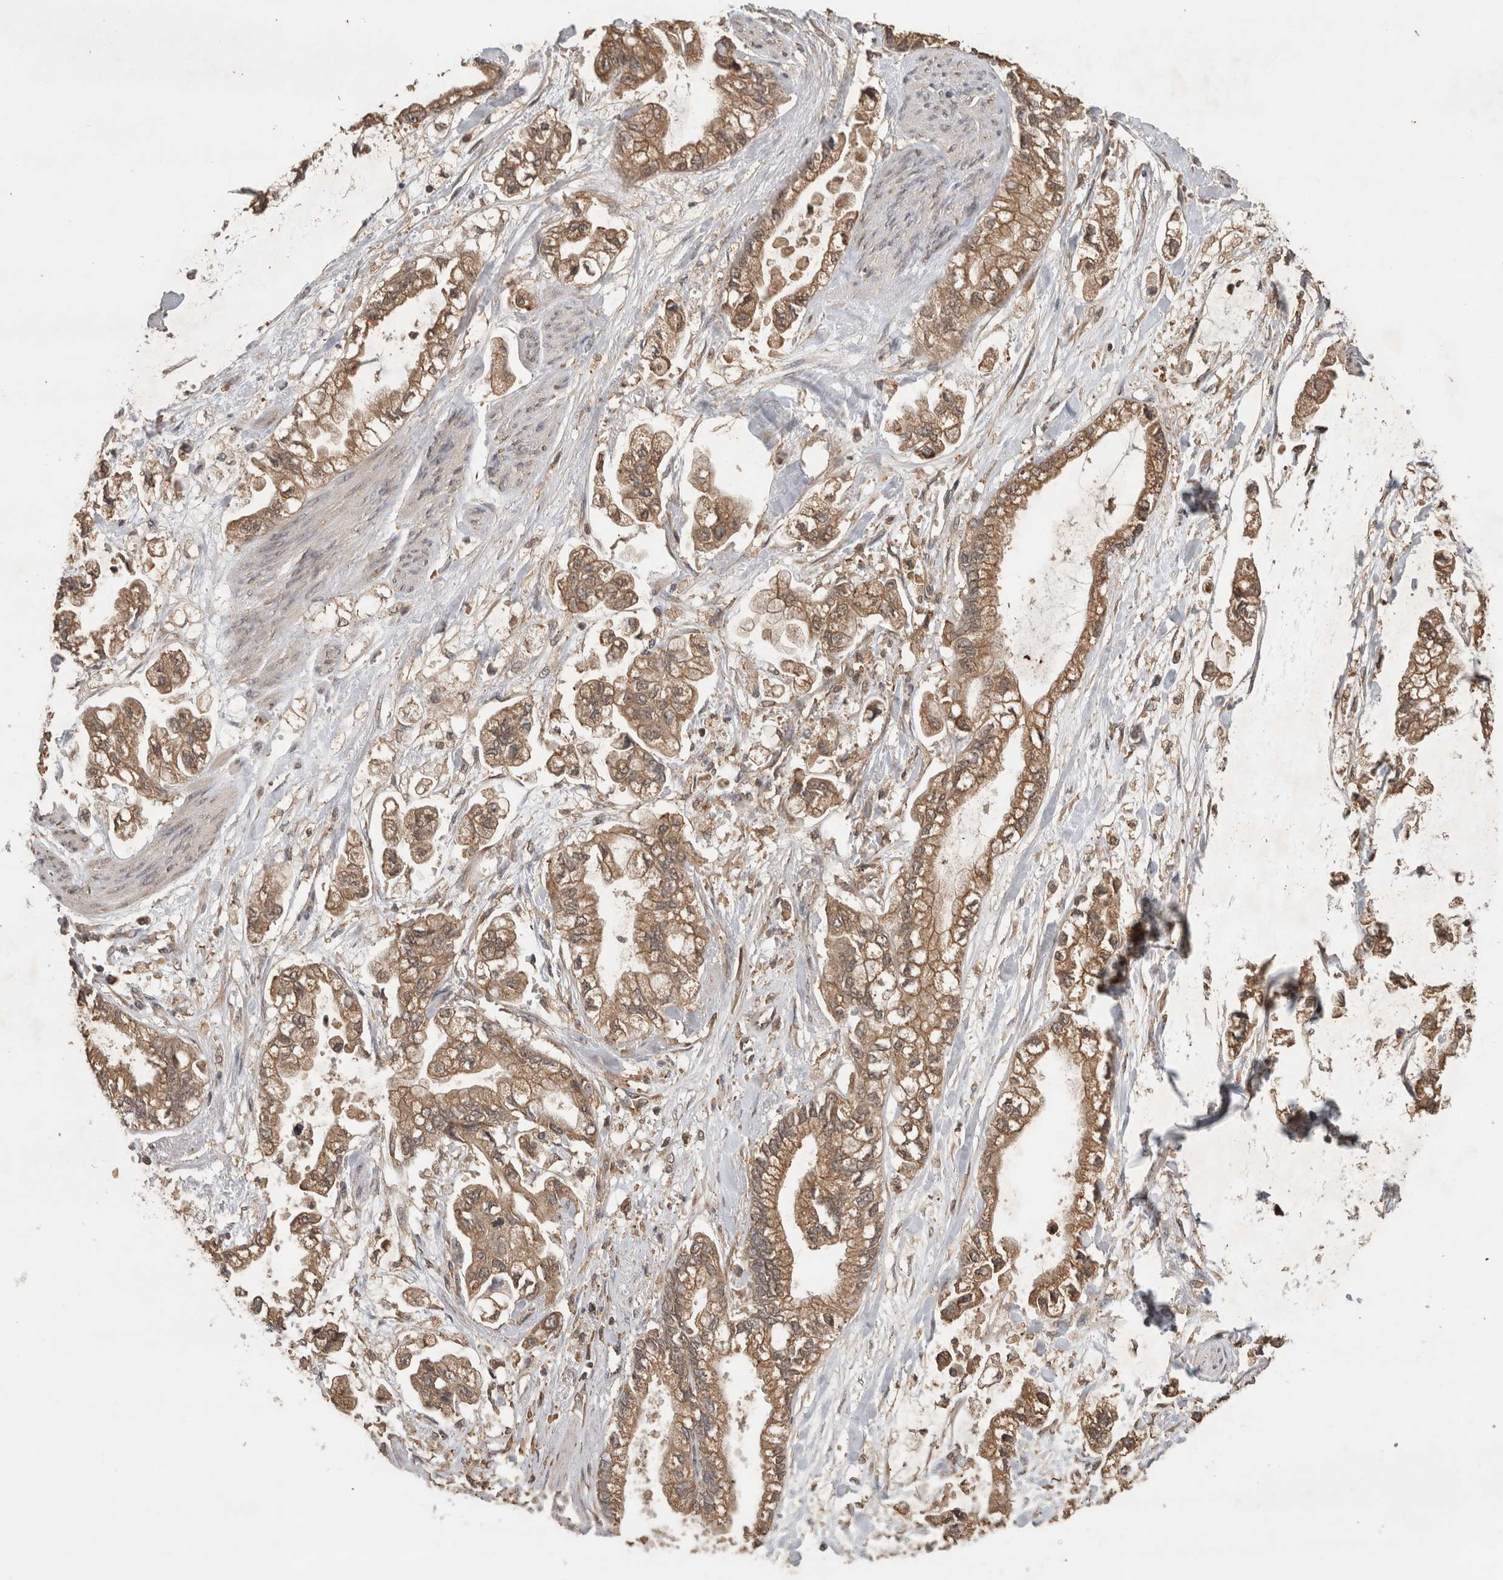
{"staining": {"intensity": "moderate", "quantity": ">75%", "location": "cytoplasmic/membranous"}, "tissue": "stomach cancer", "cell_type": "Tumor cells", "image_type": "cancer", "snomed": [{"axis": "morphology", "description": "Normal tissue, NOS"}, {"axis": "morphology", "description": "Adenocarcinoma, NOS"}, {"axis": "topography", "description": "Stomach"}], "caption": "A high-resolution image shows immunohistochemistry staining of adenocarcinoma (stomach), which displays moderate cytoplasmic/membranous positivity in about >75% of tumor cells. The protein of interest is stained brown, and the nuclei are stained in blue (DAB (3,3'-diaminobenzidine) IHC with brightfield microscopy, high magnification).", "gene": "OTUD7B", "patient": {"sex": "male", "age": 62}}